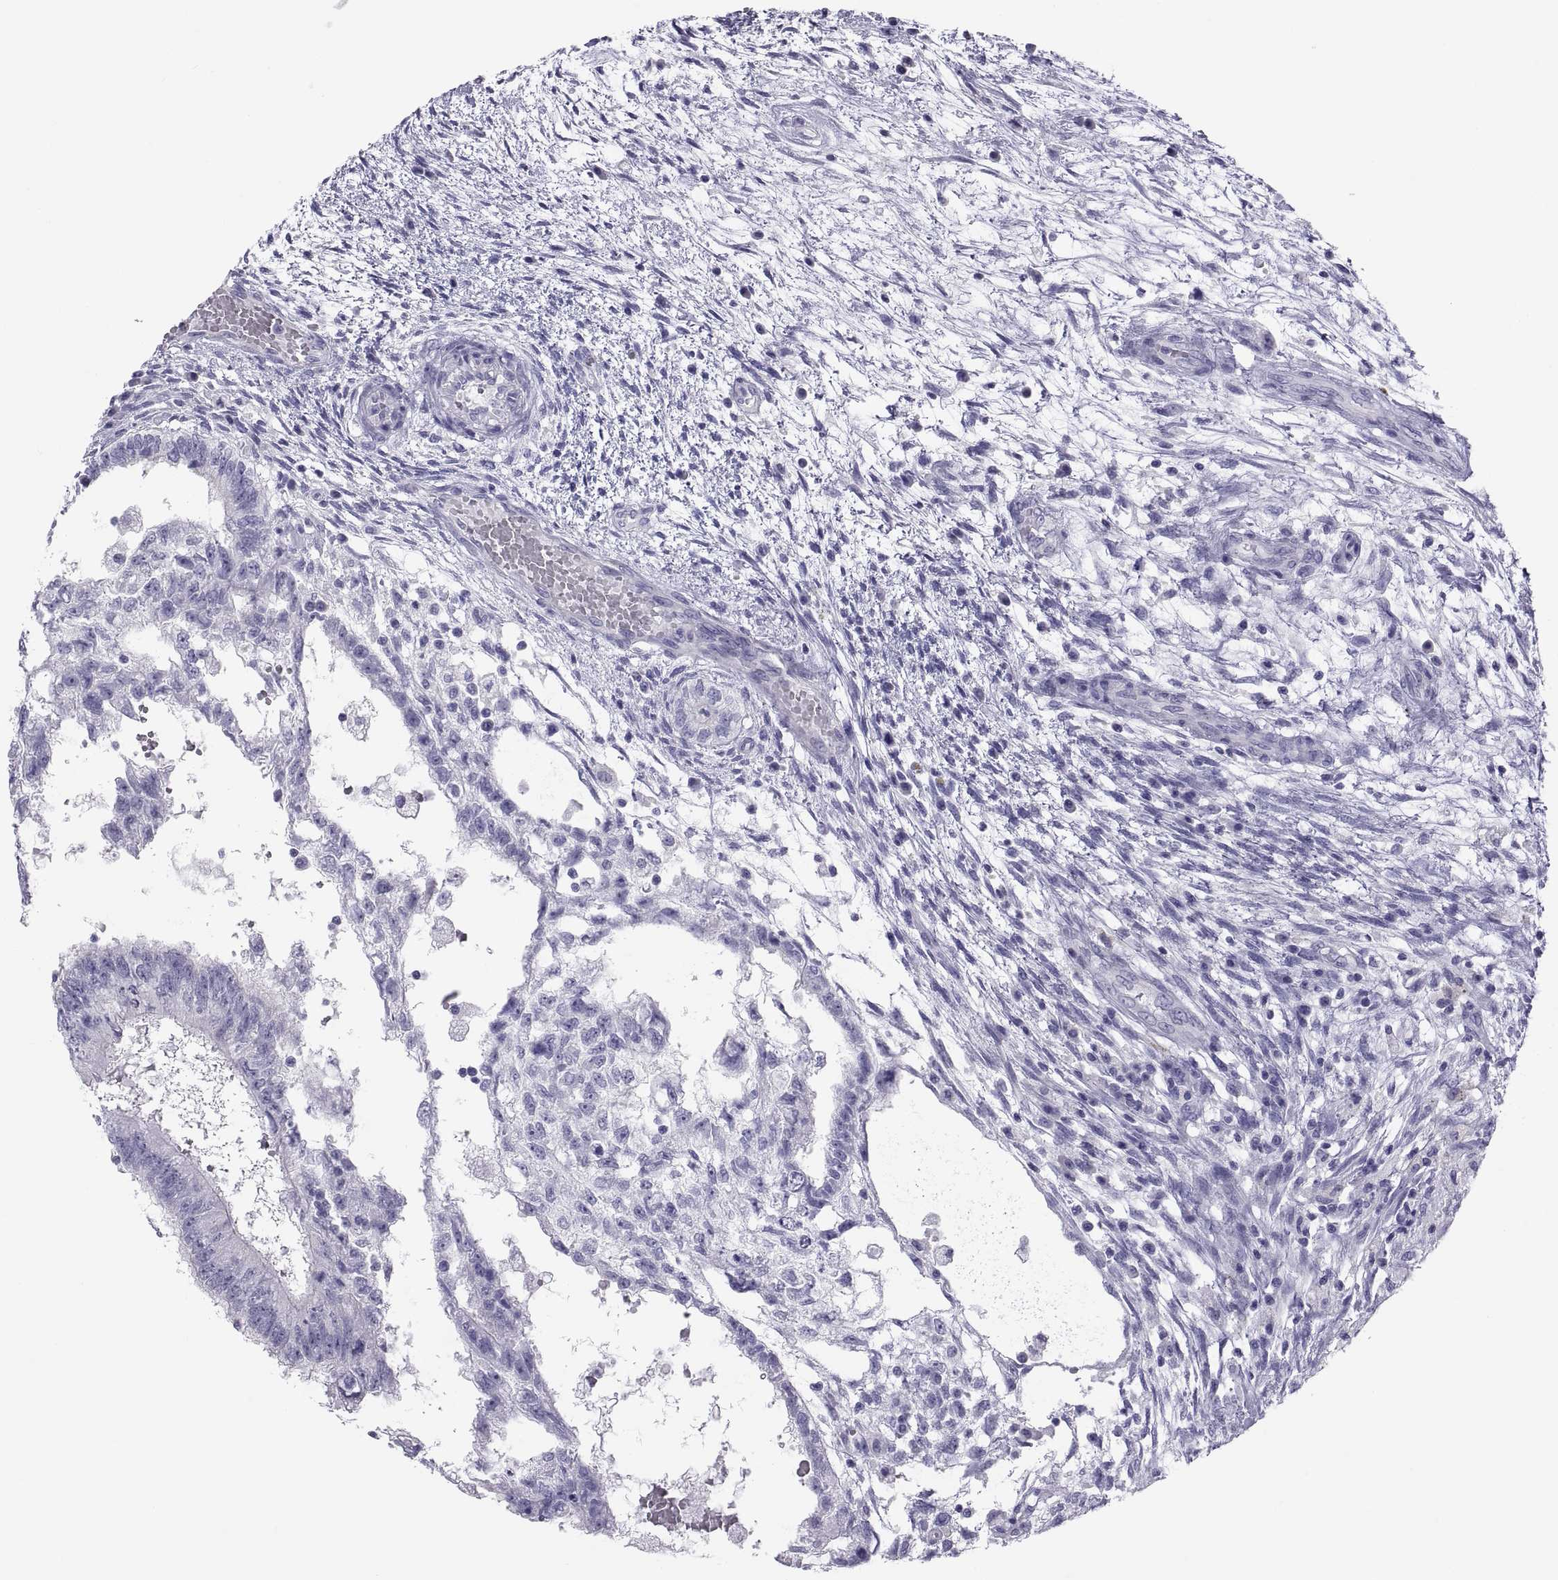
{"staining": {"intensity": "negative", "quantity": "none", "location": "none"}, "tissue": "testis cancer", "cell_type": "Tumor cells", "image_type": "cancer", "snomed": [{"axis": "morphology", "description": "Normal tissue, NOS"}, {"axis": "morphology", "description": "Carcinoma, Embryonal, NOS"}, {"axis": "topography", "description": "Testis"}, {"axis": "topography", "description": "Epididymis"}], "caption": "Immunohistochemical staining of embryonal carcinoma (testis) demonstrates no significant expression in tumor cells.", "gene": "RNASE12", "patient": {"sex": "male", "age": 32}}